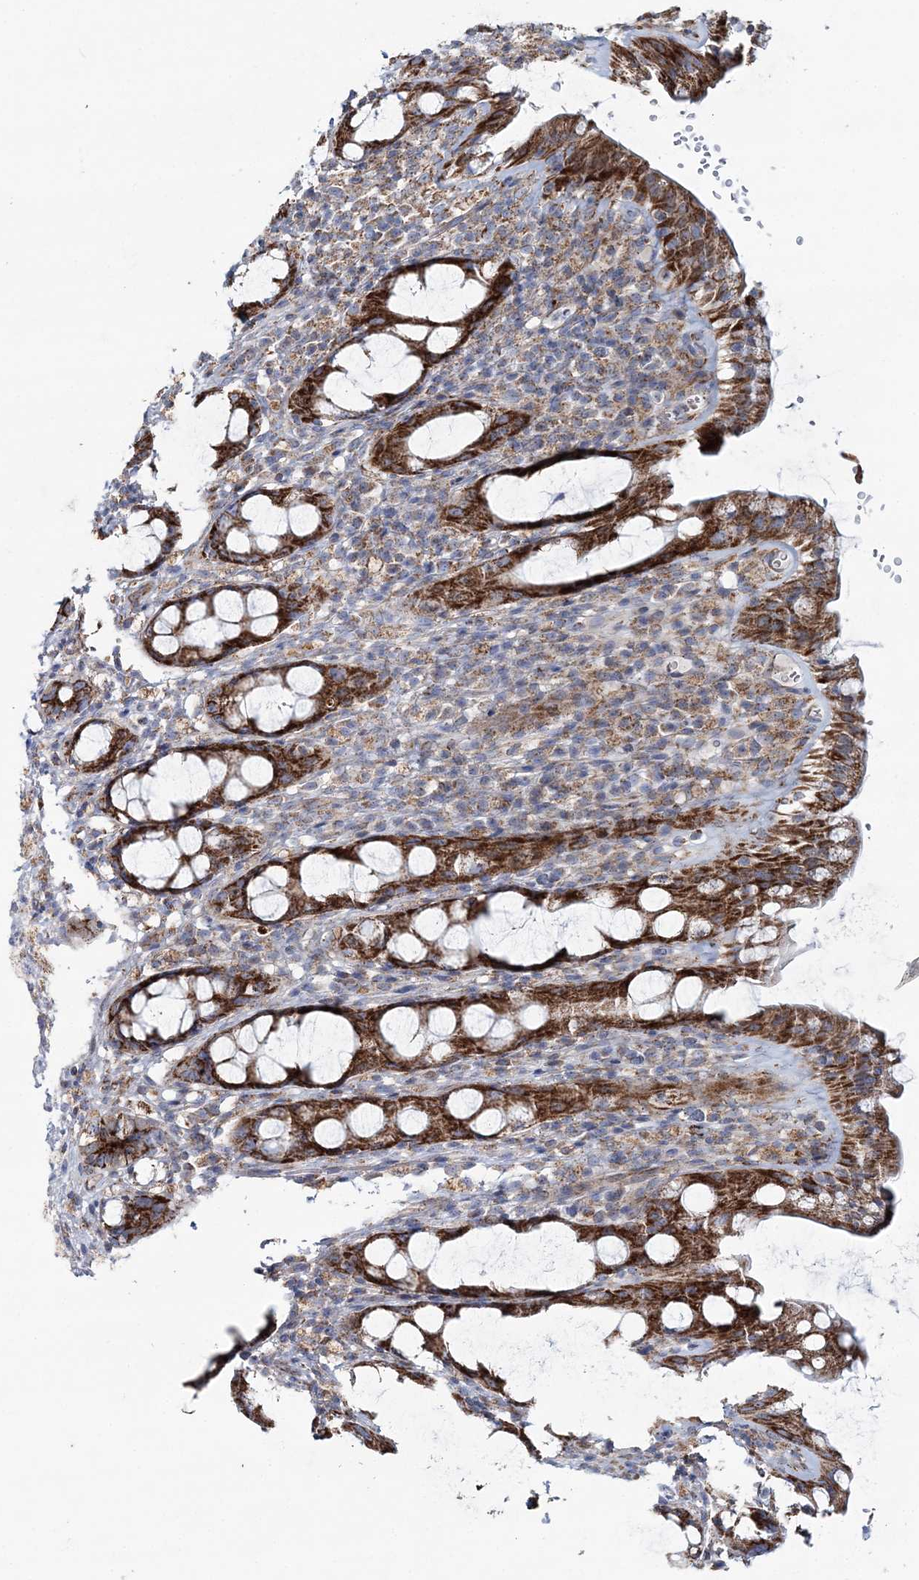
{"staining": {"intensity": "strong", "quantity": ">75%", "location": "cytoplasmic/membranous"}, "tissue": "rectum", "cell_type": "Glandular cells", "image_type": "normal", "snomed": [{"axis": "morphology", "description": "Normal tissue, NOS"}, {"axis": "topography", "description": "Rectum"}], "caption": "This micrograph exhibits immunohistochemistry (IHC) staining of benign rectum, with high strong cytoplasmic/membranous positivity in about >75% of glandular cells.", "gene": "ARHGAP6", "patient": {"sex": "male", "age": 44}}